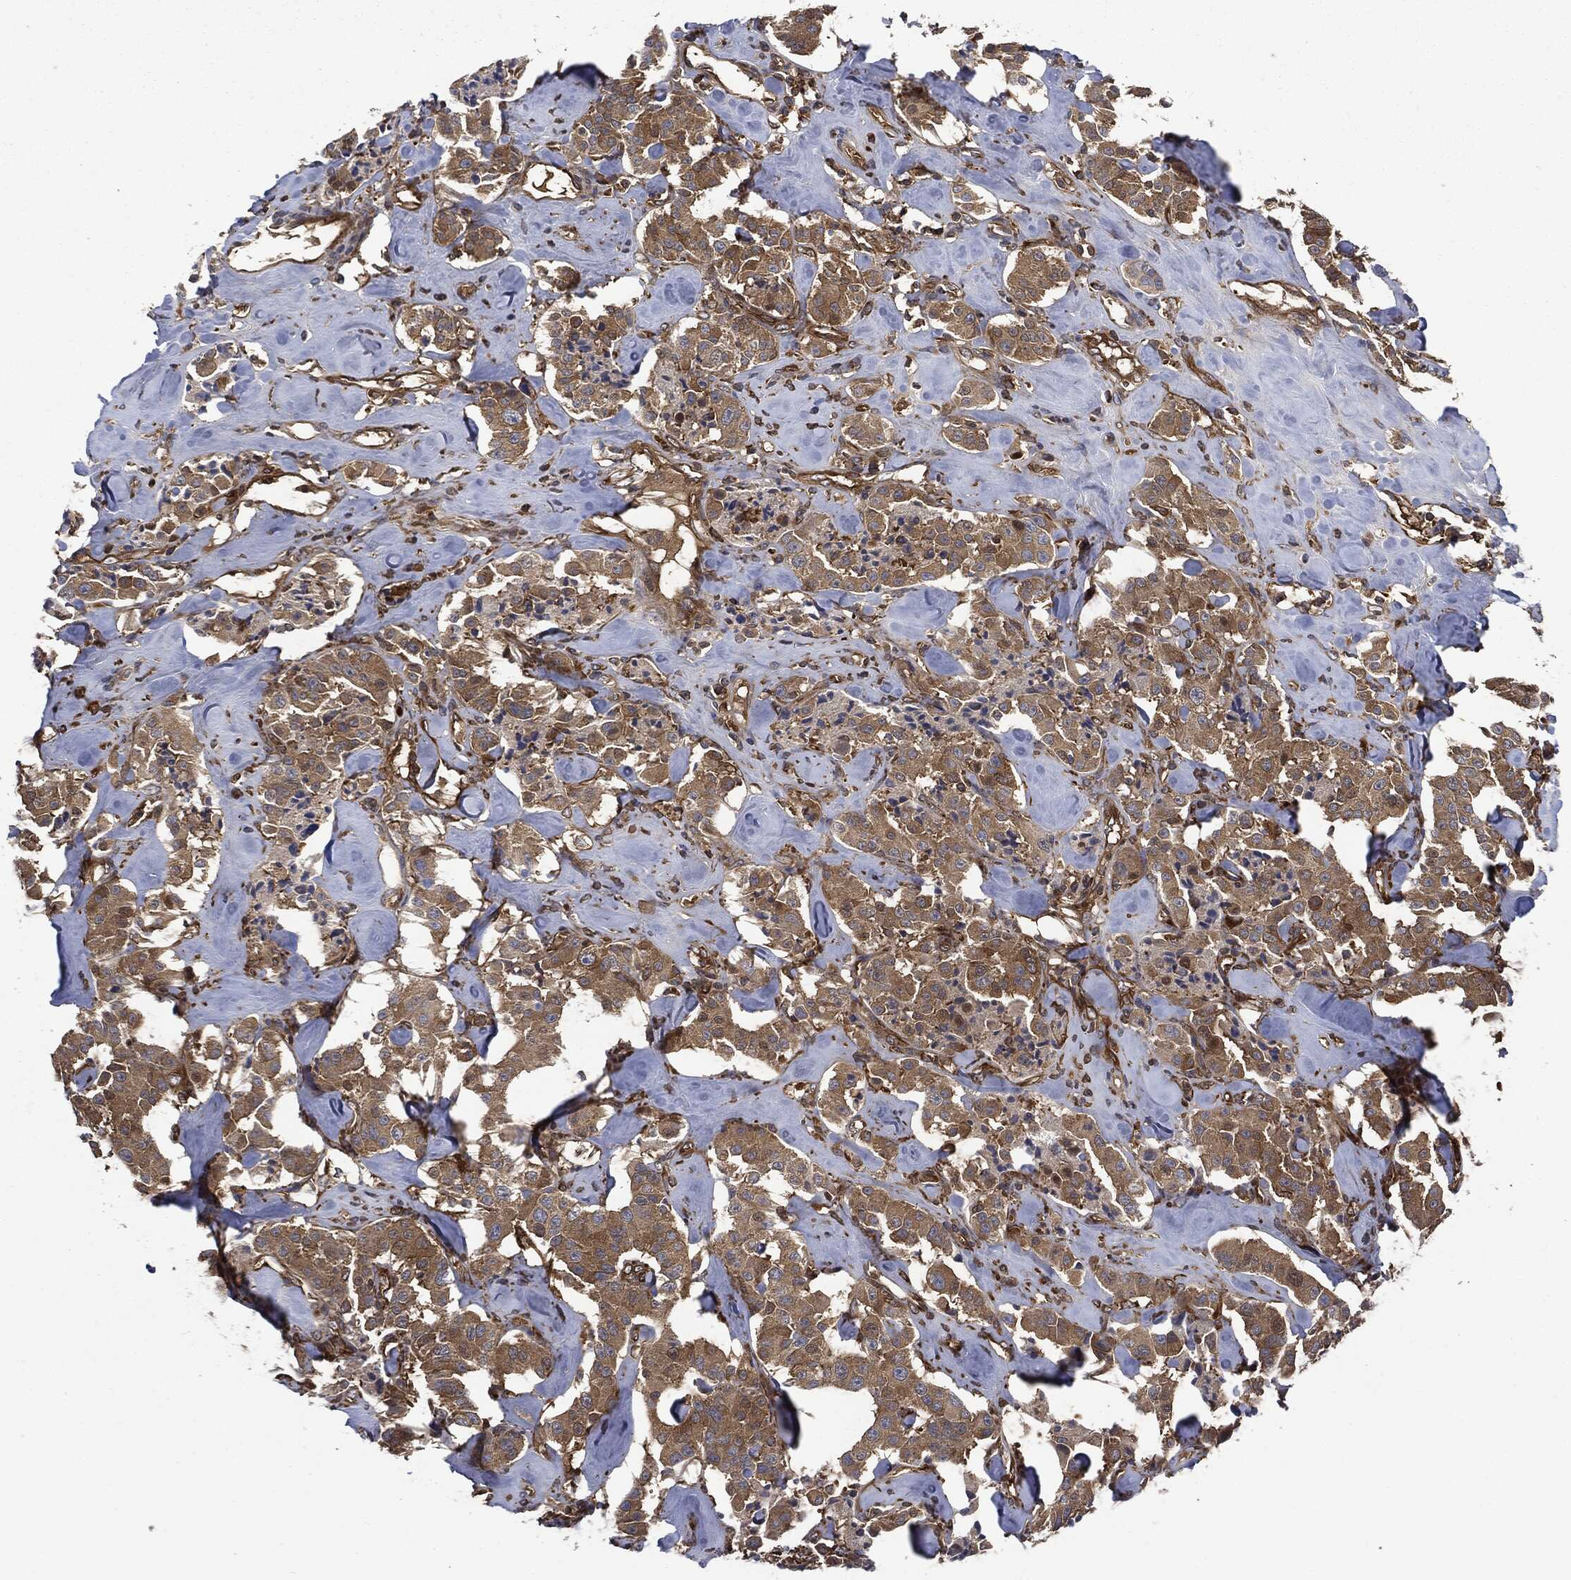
{"staining": {"intensity": "weak", "quantity": ">75%", "location": "cytoplasmic/membranous"}, "tissue": "carcinoid", "cell_type": "Tumor cells", "image_type": "cancer", "snomed": [{"axis": "morphology", "description": "Carcinoid, malignant, NOS"}, {"axis": "topography", "description": "Pancreas"}], "caption": "The histopathology image demonstrates staining of carcinoid, revealing weak cytoplasmic/membranous protein staining (brown color) within tumor cells.", "gene": "XPNPEP1", "patient": {"sex": "male", "age": 41}}